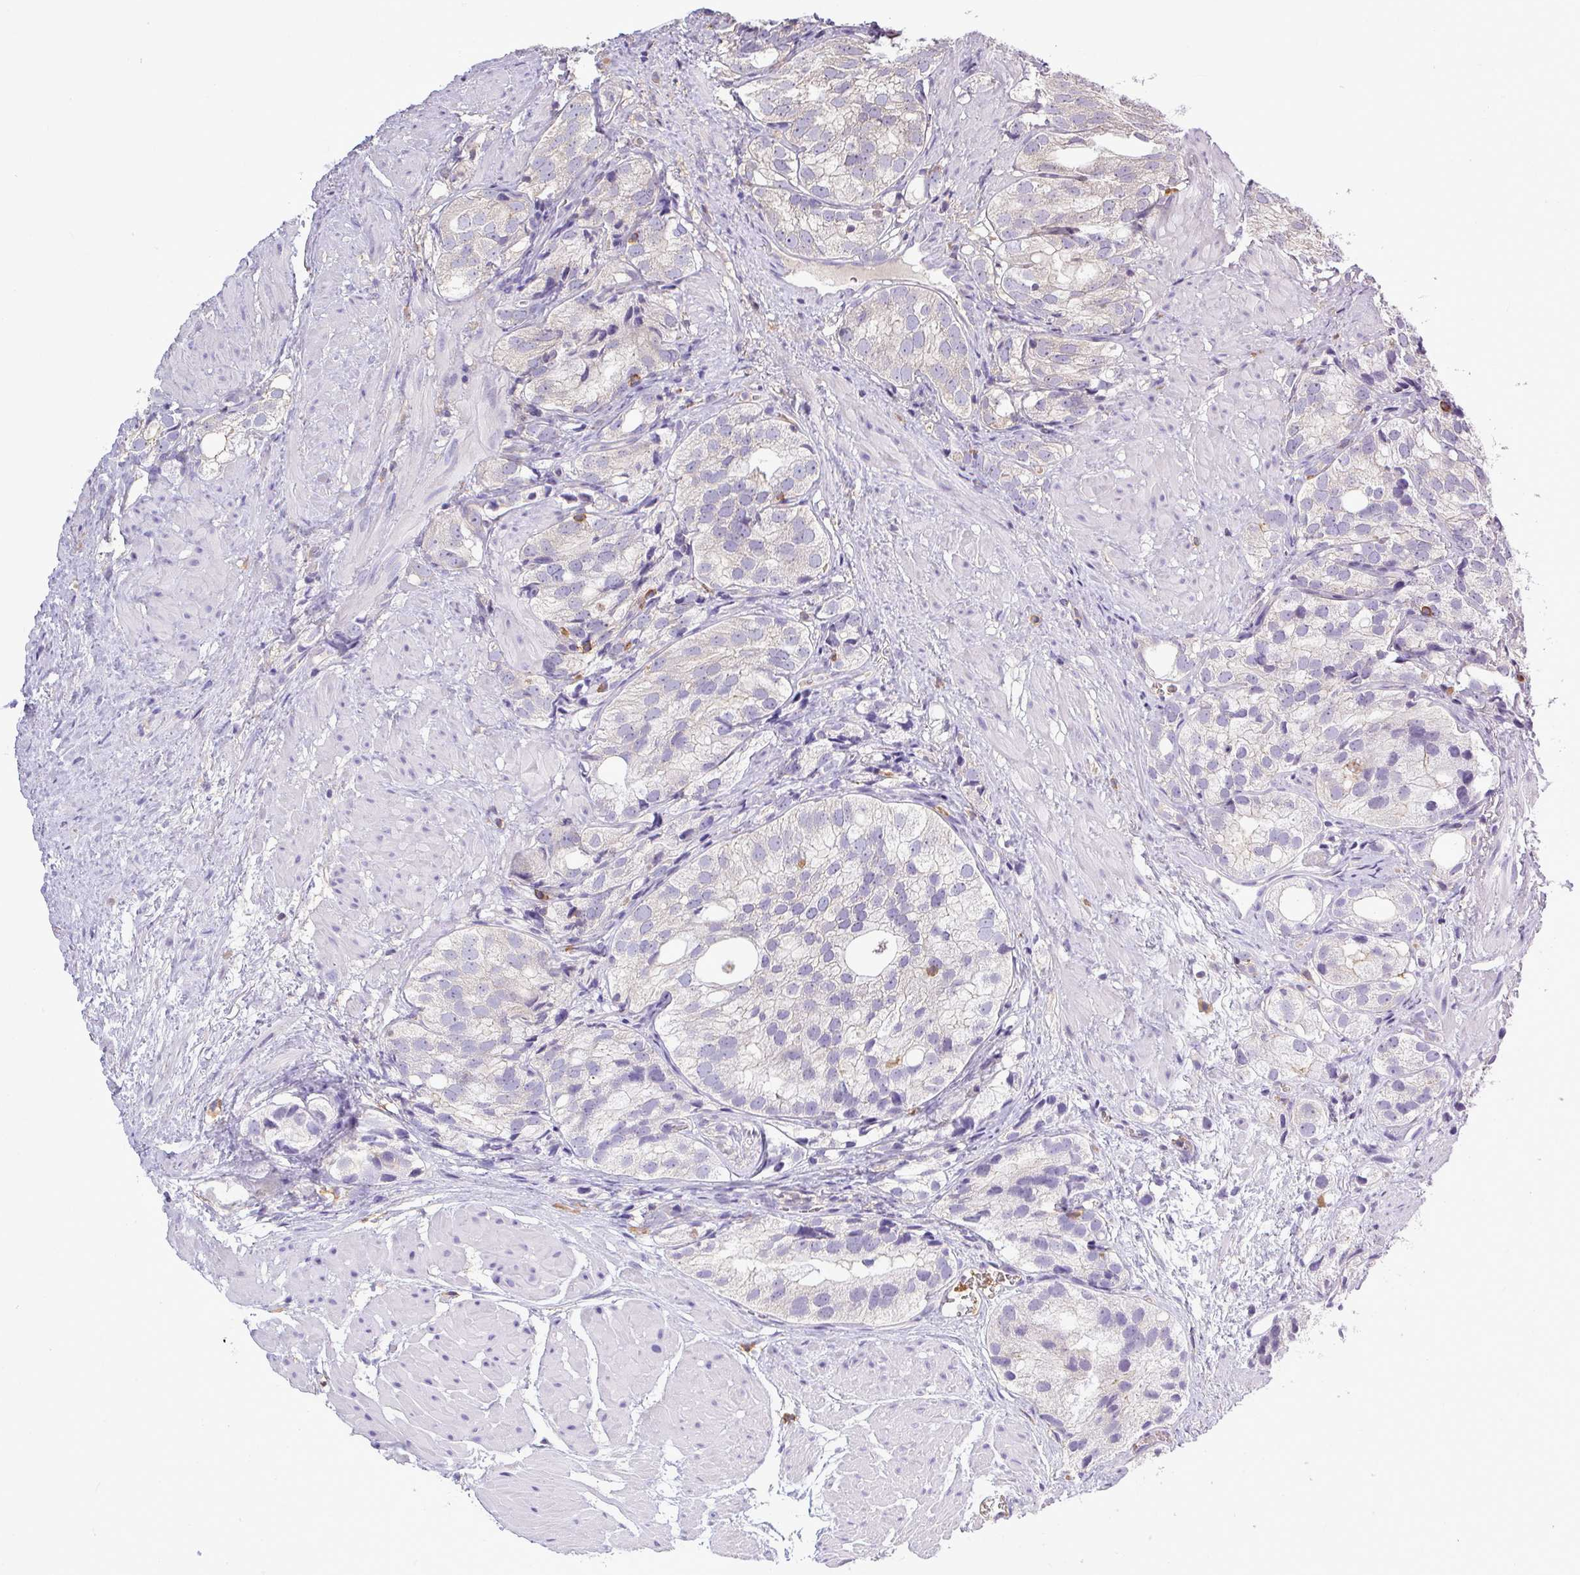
{"staining": {"intensity": "negative", "quantity": "none", "location": "none"}, "tissue": "prostate cancer", "cell_type": "Tumor cells", "image_type": "cancer", "snomed": [{"axis": "morphology", "description": "Adenocarcinoma, High grade"}, {"axis": "topography", "description": "Prostate"}], "caption": "Immunohistochemistry of human prostate cancer exhibits no staining in tumor cells. (IHC, brightfield microscopy, high magnification).", "gene": "STAT5A", "patient": {"sex": "male", "age": 82}}